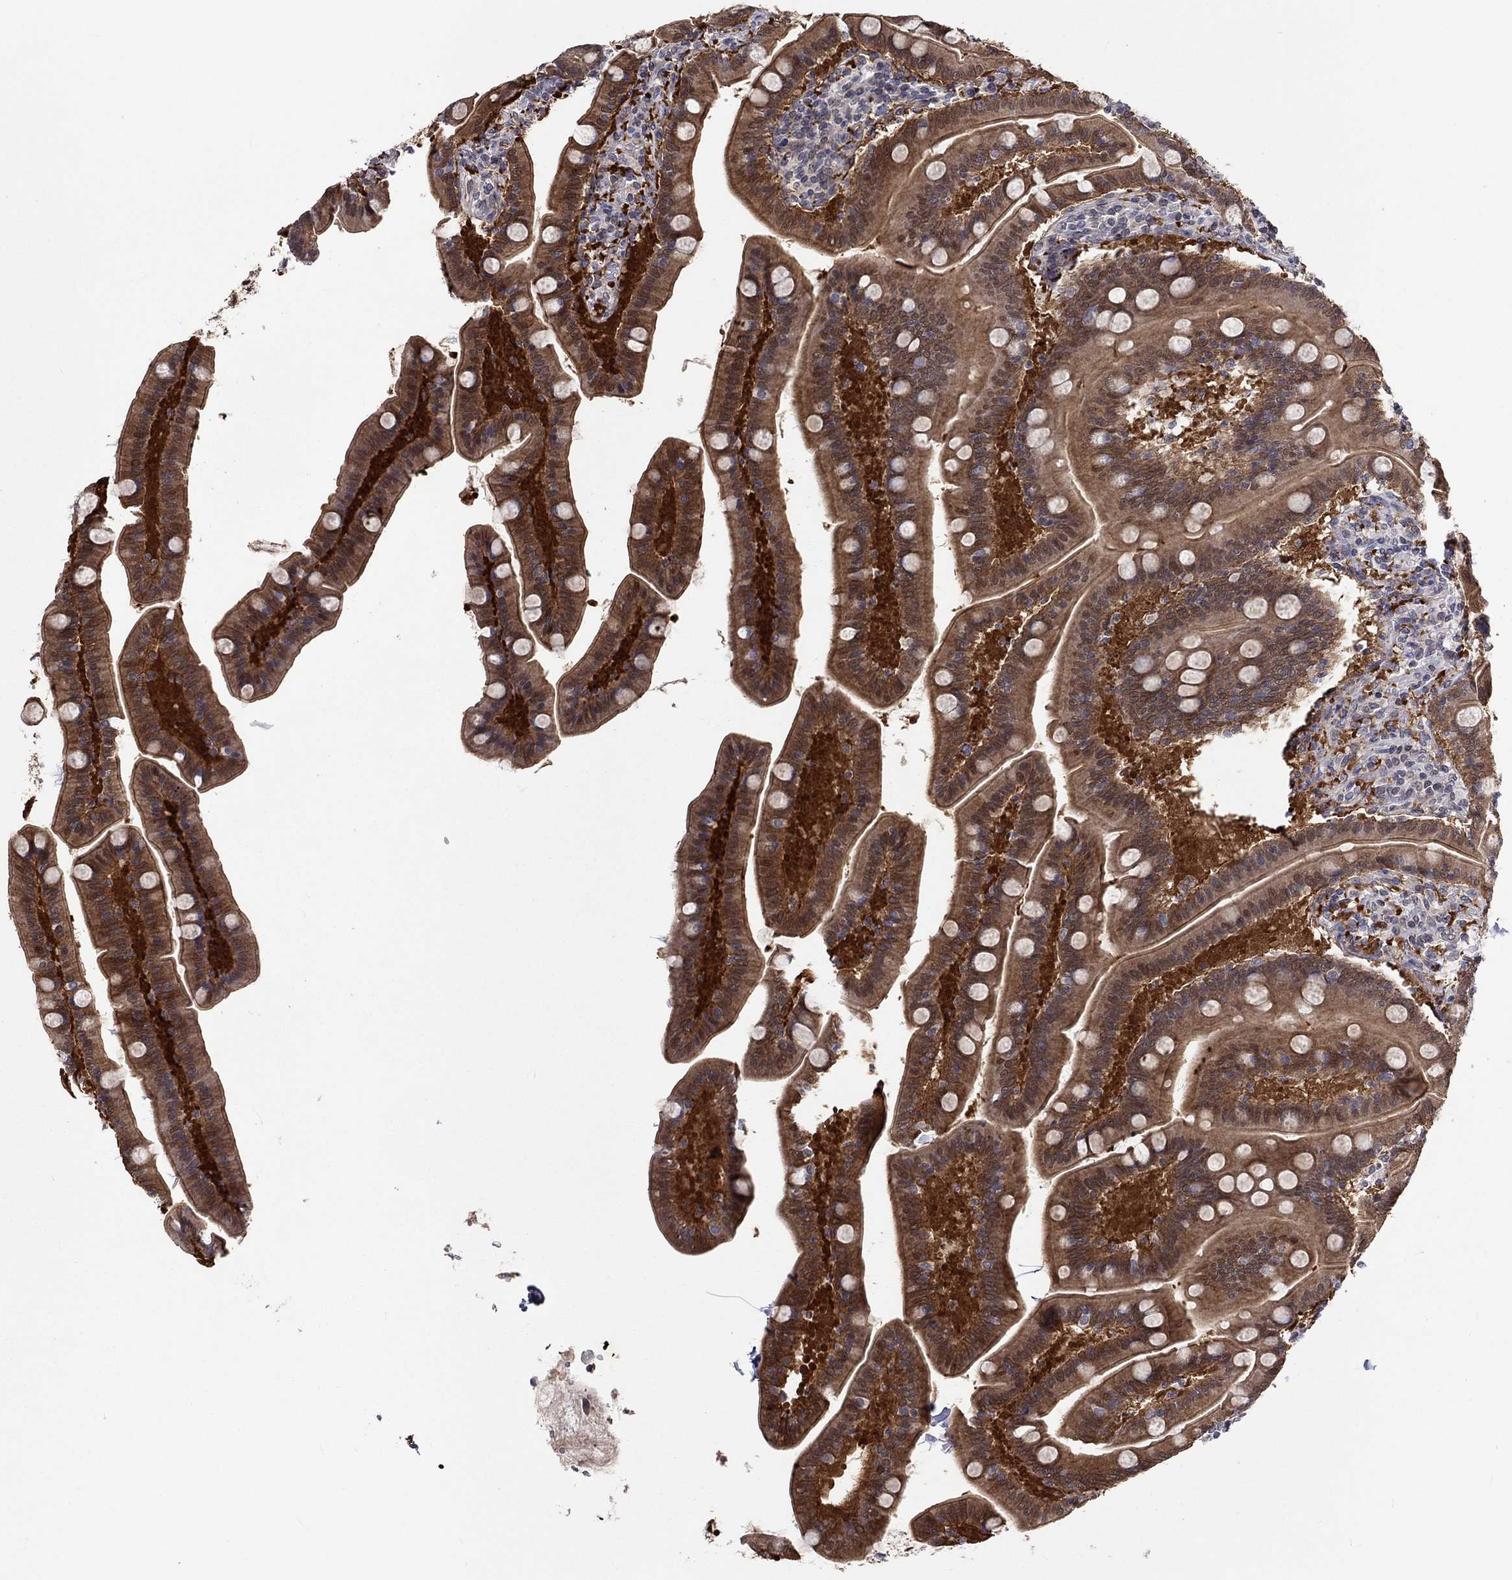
{"staining": {"intensity": "moderate", "quantity": ">75%", "location": "cytoplasmic/membranous"}, "tissue": "small intestine", "cell_type": "Glandular cells", "image_type": "normal", "snomed": [{"axis": "morphology", "description": "Normal tissue, NOS"}, {"axis": "topography", "description": "Small intestine"}], "caption": "DAB (3,3'-diaminobenzidine) immunohistochemical staining of normal human small intestine displays moderate cytoplasmic/membranous protein expression in approximately >75% of glandular cells.", "gene": "CETN3", "patient": {"sex": "male", "age": 66}}